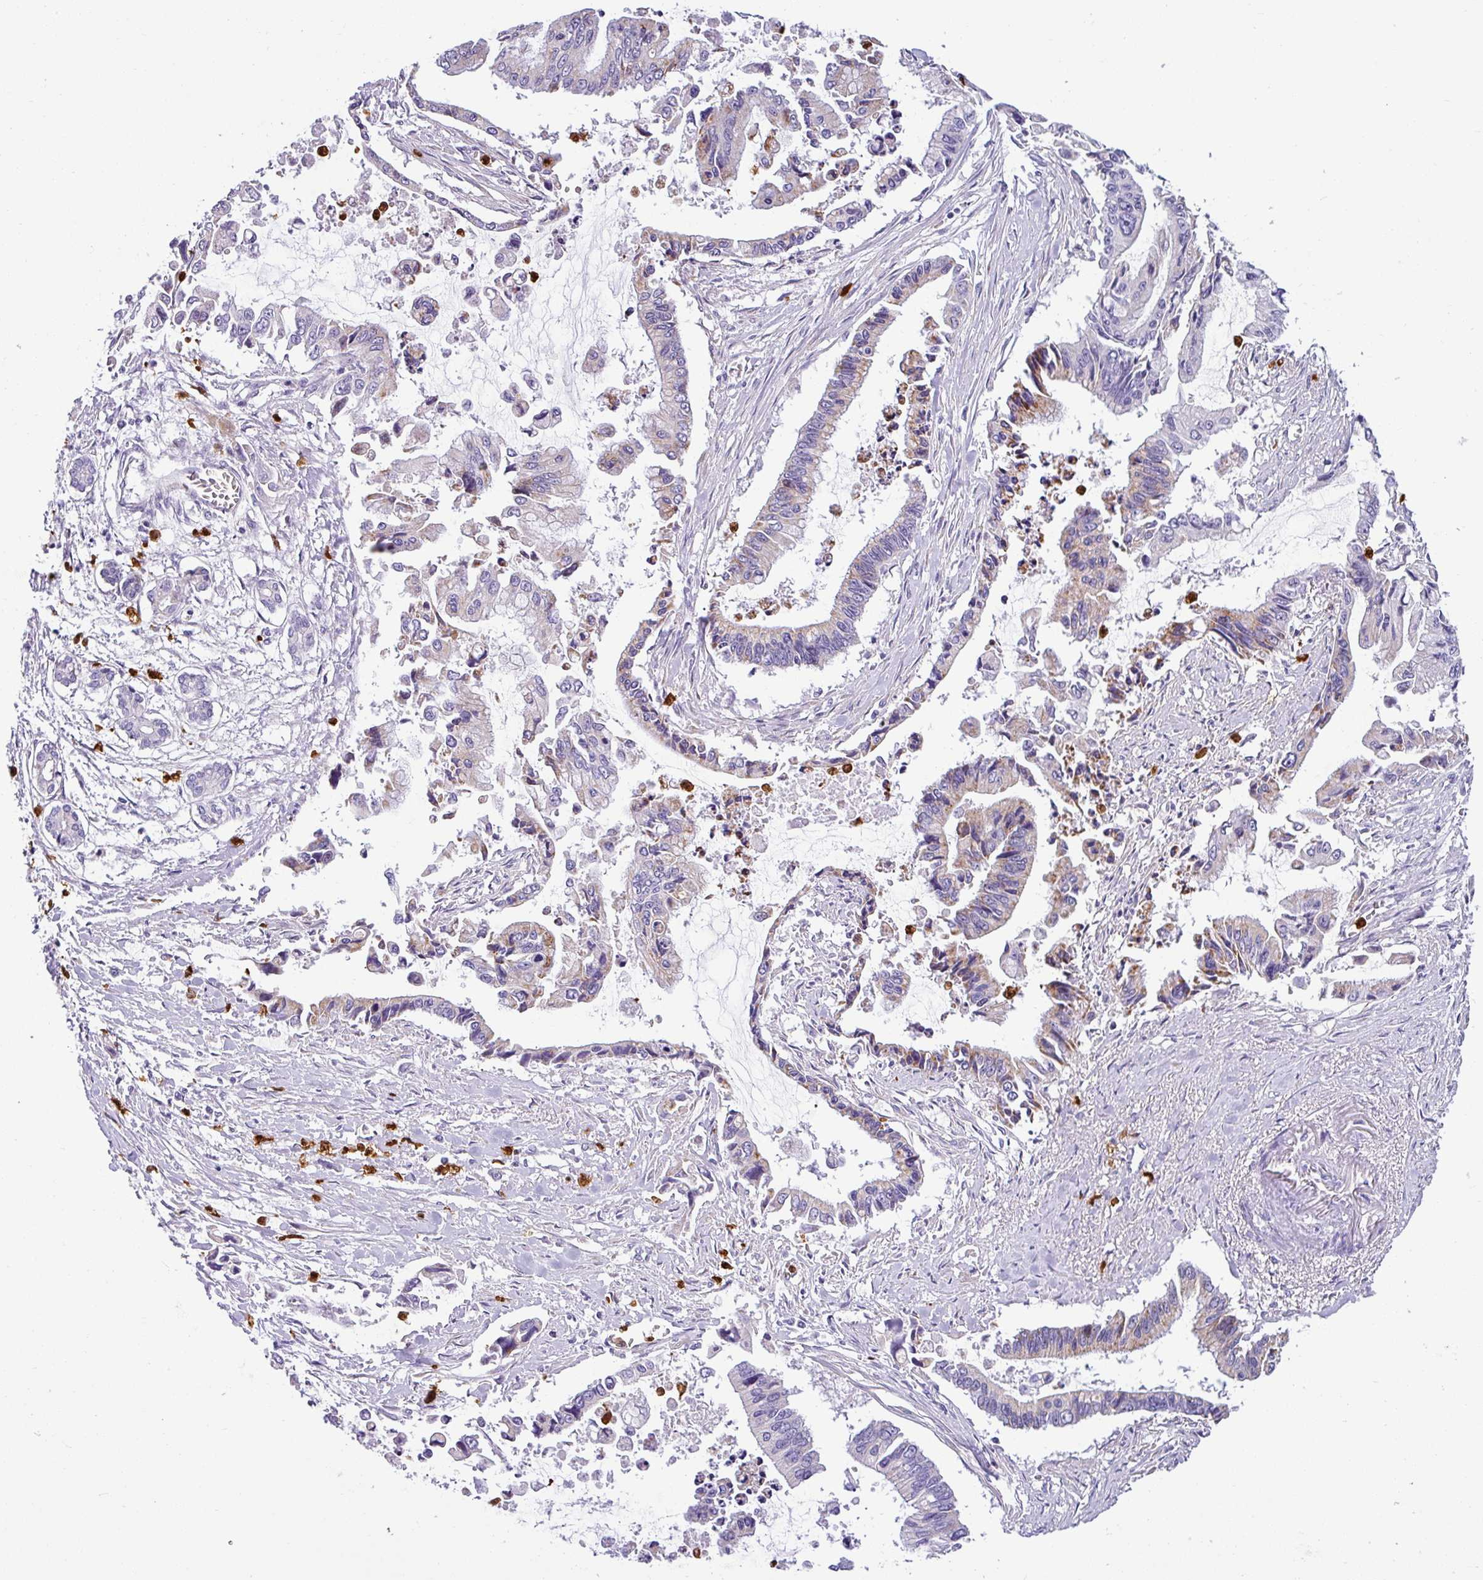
{"staining": {"intensity": "weak", "quantity": "<25%", "location": "cytoplasmic/membranous"}, "tissue": "pancreatic cancer", "cell_type": "Tumor cells", "image_type": "cancer", "snomed": [{"axis": "morphology", "description": "Adenocarcinoma, NOS"}, {"axis": "topography", "description": "Pancreas"}], "caption": "A high-resolution micrograph shows immunohistochemistry staining of adenocarcinoma (pancreatic), which shows no significant positivity in tumor cells. The staining was performed using DAB (3,3'-diaminobenzidine) to visualize the protein expression in brown, while the nuclei were stained in blue with hematoxylin (Magnification: 20x).", "gene": "SH2D3C", "patient": {"sex": "male", "age": 84}}